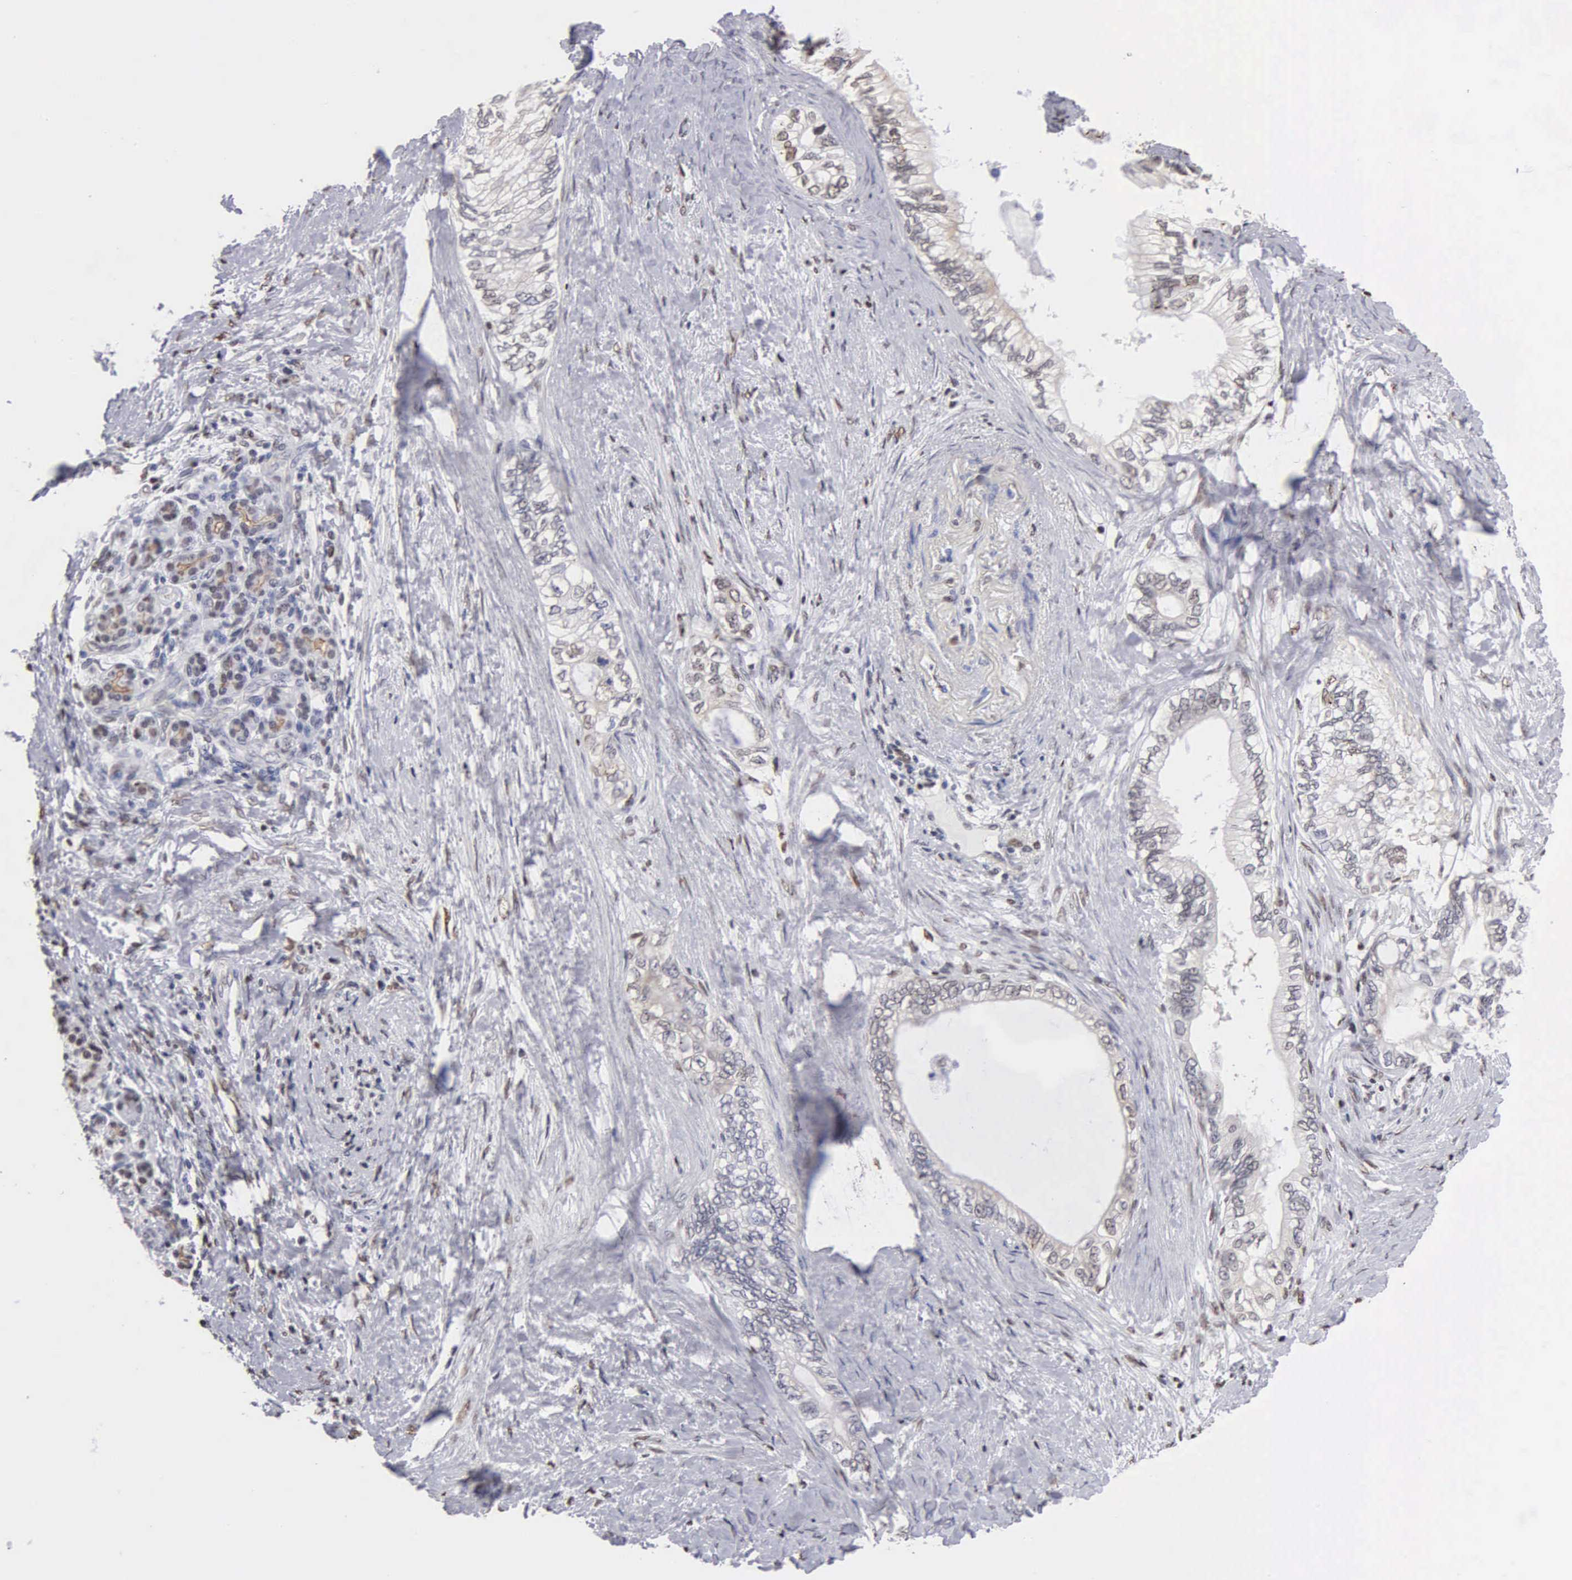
{"staining": {"intensity": "weak", "quantity": "<25%", "location": "nuclear"}, "tissue": "pancreatic cancer", "cell_type": "Tumor cells", "image_type": "cancer", "snomed": [{"axis": "morphology", "description": "Adenocarcinoma, NOS"}, {"axis": "topography", "description": "Pancreas"}], "caption": "Immunohistochemistry (IHC) photomicrograph of human adenocarcinoma (pancreatic) stained for a protein (brown), which demonstrates no positivity in tumor cells.", "gene": "CCNG1", "patient": {"sex": "female", "age": 66}}